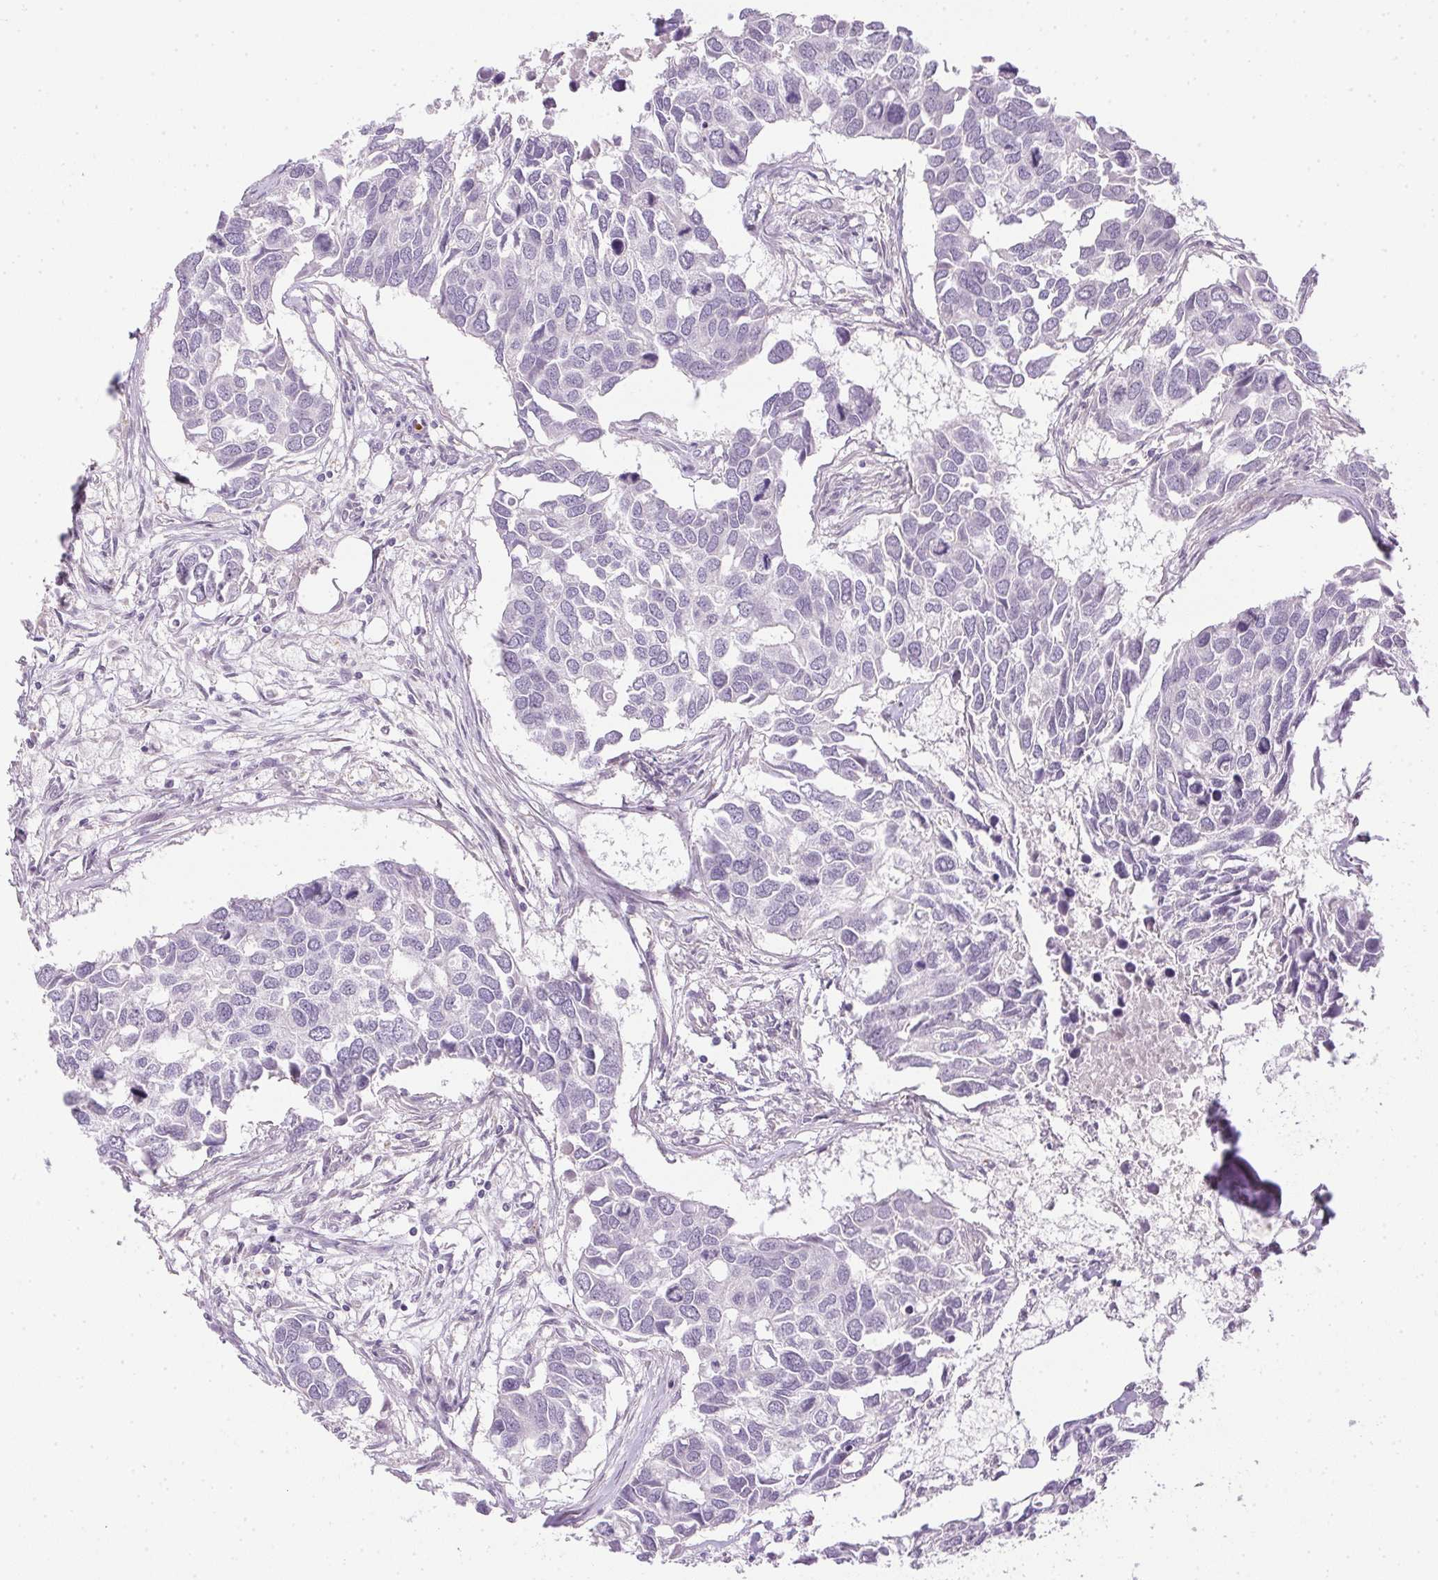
{"staining": {"intensity": "negative", "quantity": "none", "location": "none"}, "tissue": "breast cancer", "cell_type": "Tumor cells", "image_type": "cancer", "snomed": [{"axis": "morphology", "description": "Duct carcinoma"}, {"axis": "topography", "description": "Breast"}], "caption": "A micrograph of invasive ductal carcinoma (breast) stained for a protein demonstrates no brown staining in tumor cells.", "gene": "PRL", "patient": {"sex": "female", "age": 83}}